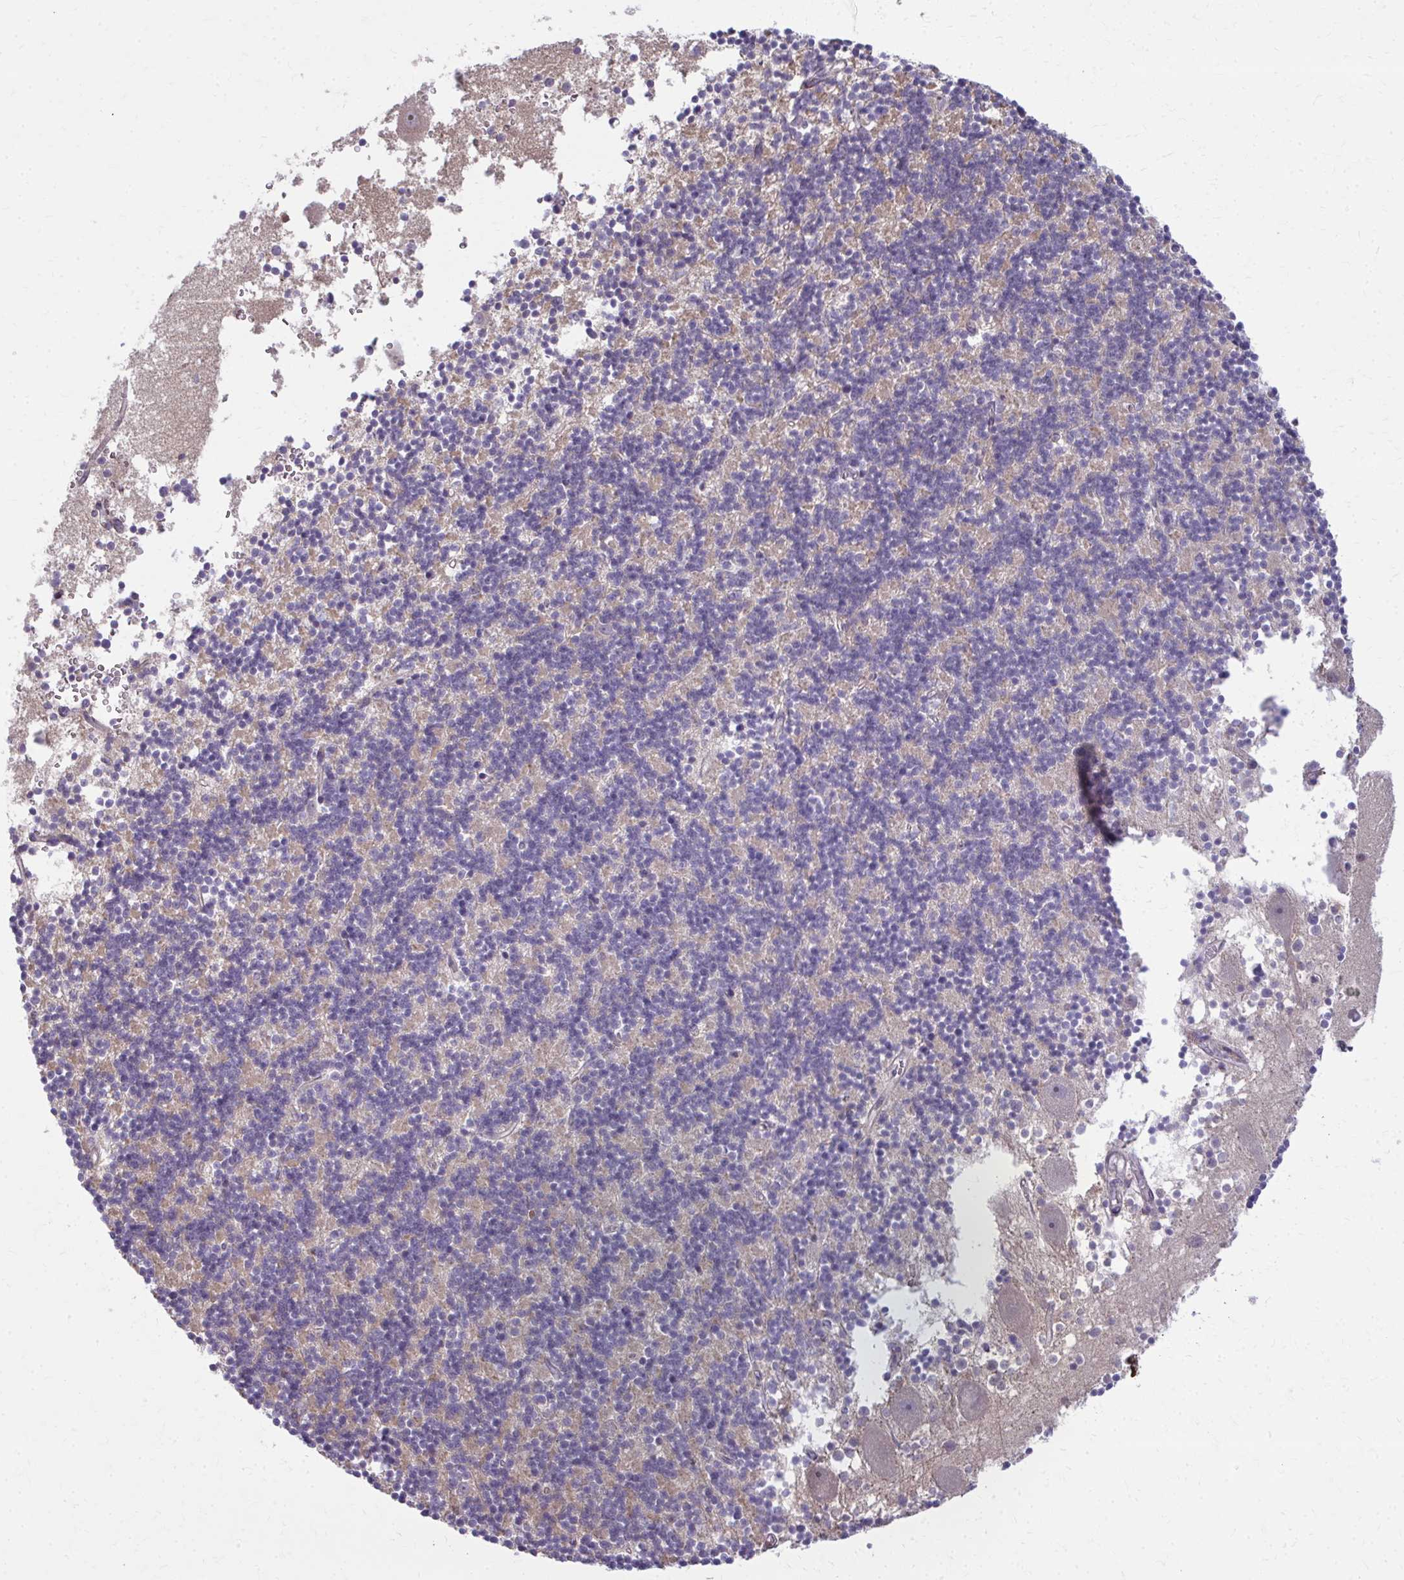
{"staining": {"intensity": "negative", "quantity": "none", "location": "none"}, "tissue": "cerebellum", "cell_type": "Cells in granular layer", "image_type": "normal", "snomed": [{"axis": "morphology", "description": "Normal tissue, NOS"}, {"axis": "topography", "description": "Cerebellum"}], "caption": "The IHC histopathology image has no significant staining in cells in granular layer of cerebellum. Nuclei are stained in blue.", "gene": "MAF1", "patient": {"sex": "male", "age": 54}}